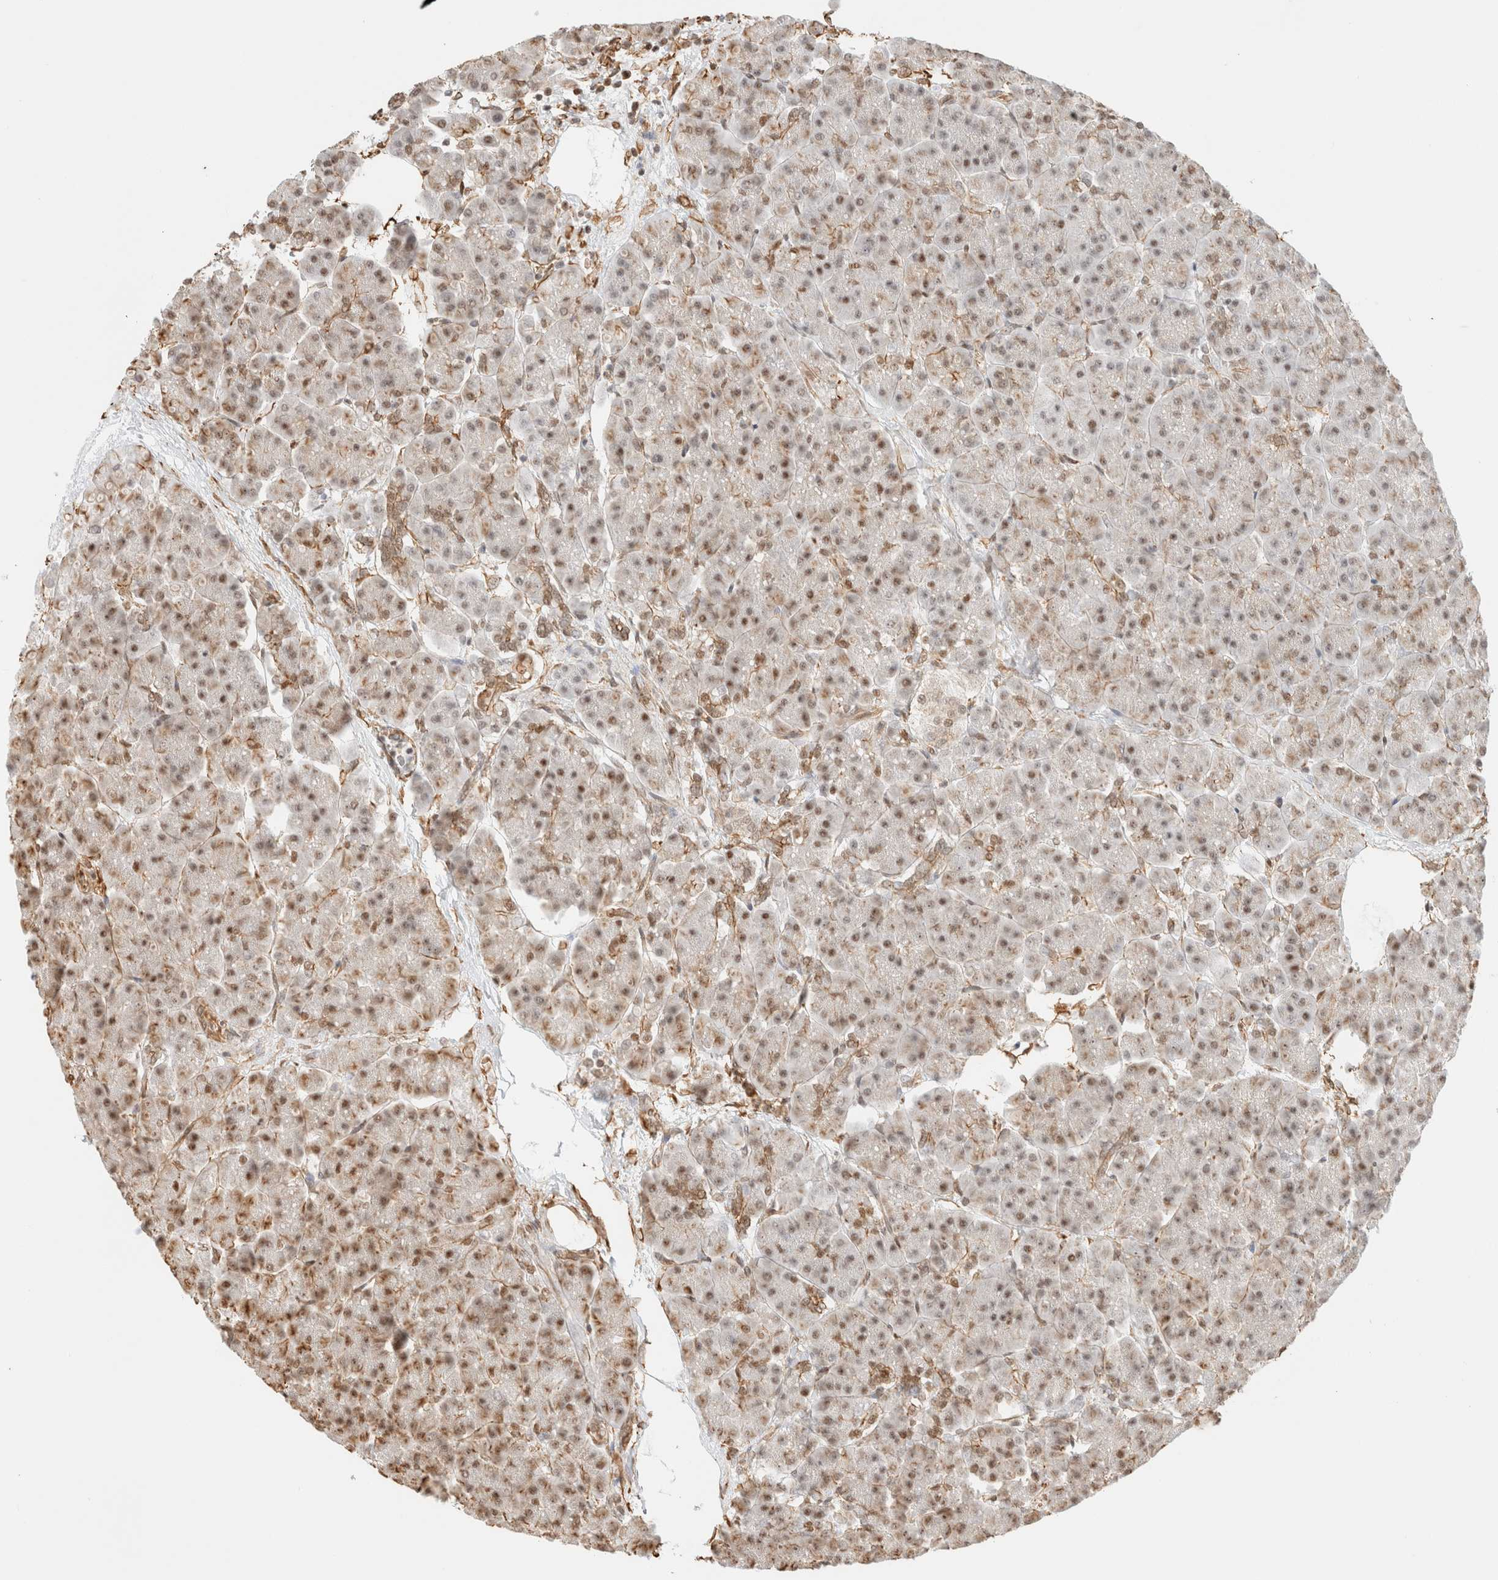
{"staining": {"intensity": "moderate", "quantity": "25%-75%", "location": "nuclear"}, "tissue": "pancreas", "cell_type": "Exocrine glandular cells", "image_type": "normal", "snomed": [{"axis": "morphology", "description": "Normal tissue, NOS"}, {"axis": "topography", "description": "Pancreas"}], "caption": "Immunohistochemistry (IHC) image of unremarkable human pancreas stained for a protein (brown), which shows medium levels of moderate nuclear expression in approximately 25%-75% of exocrine glandular cells.", "gene": "ARID5A", "patient": {"sex": "female", "age": 70}}